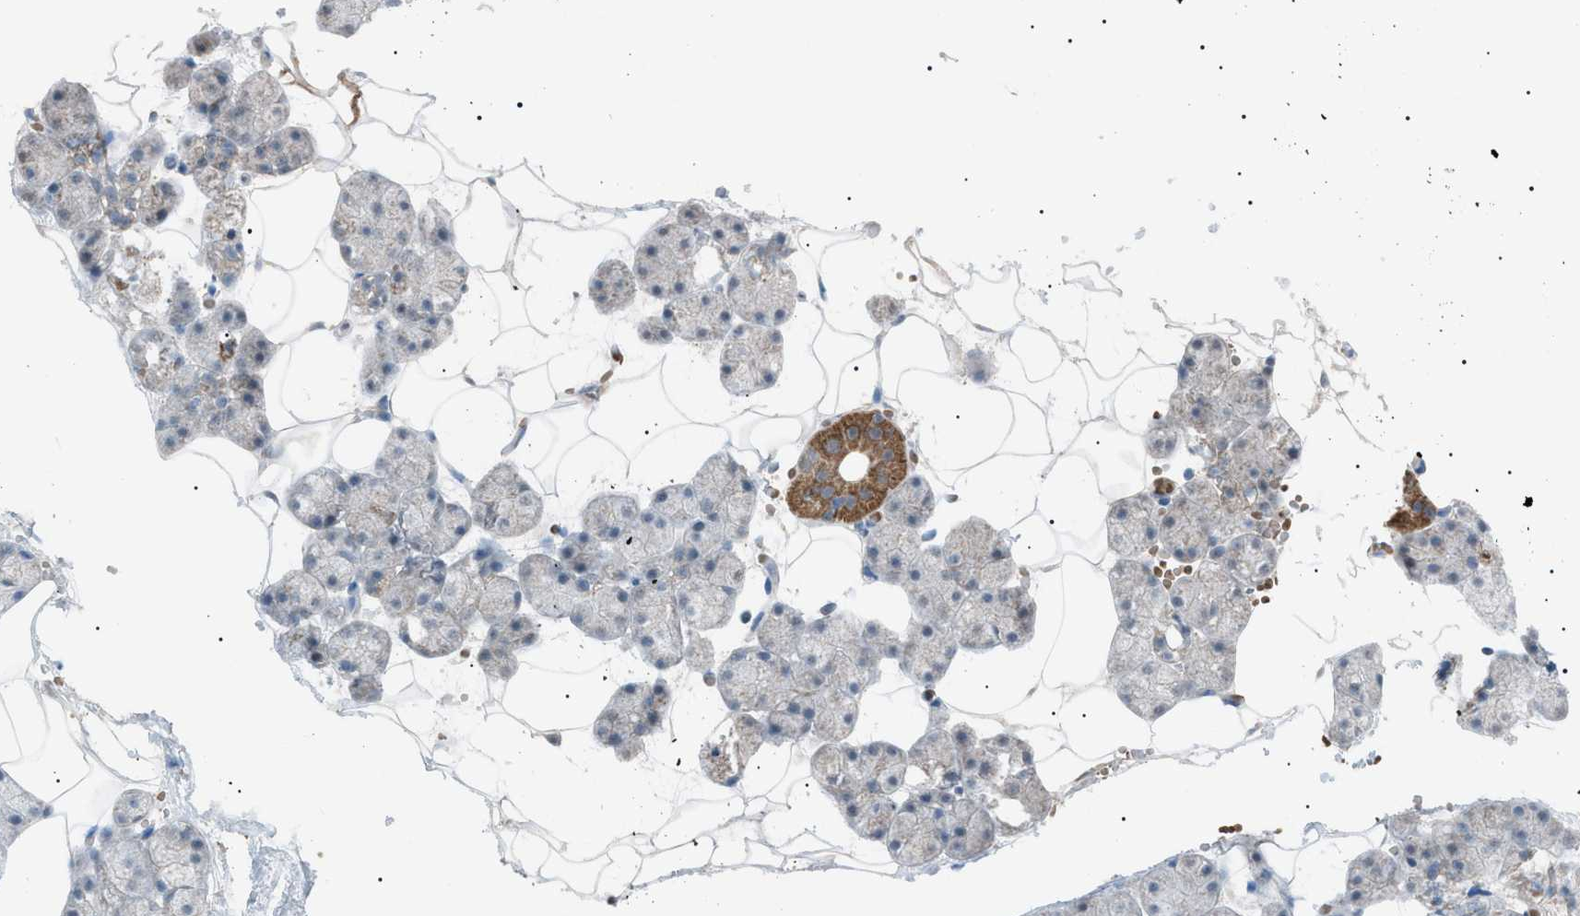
{"staining": {"intensity": "moderate", "quantity": "<25%", "location": "cytoplasmic/membranous"}, "tissue": "salivary gland", "cell_type": "Glandular cells", "image_type": "normal", "snomed": [{"axis": "morphology", "description": "Normal tissue, NOS"}, {"axis": "topography", "description": "Salivary gland"}], "caption": "DAB (3,3'-diaminobenzidine) immunohistochemical staining of unremarkable human salivary gland exhibits moderate cytoplasmic/membranous protein staining in about <25% of glandular cells. (Stains: DAB (3,3'-diaminobenzidine) in brown, nuclei in blue, Microscopy: brightfield microscopy at high magnification).", "gene": "ZNF516", "patient": {"sex": "male", "age": 62}}